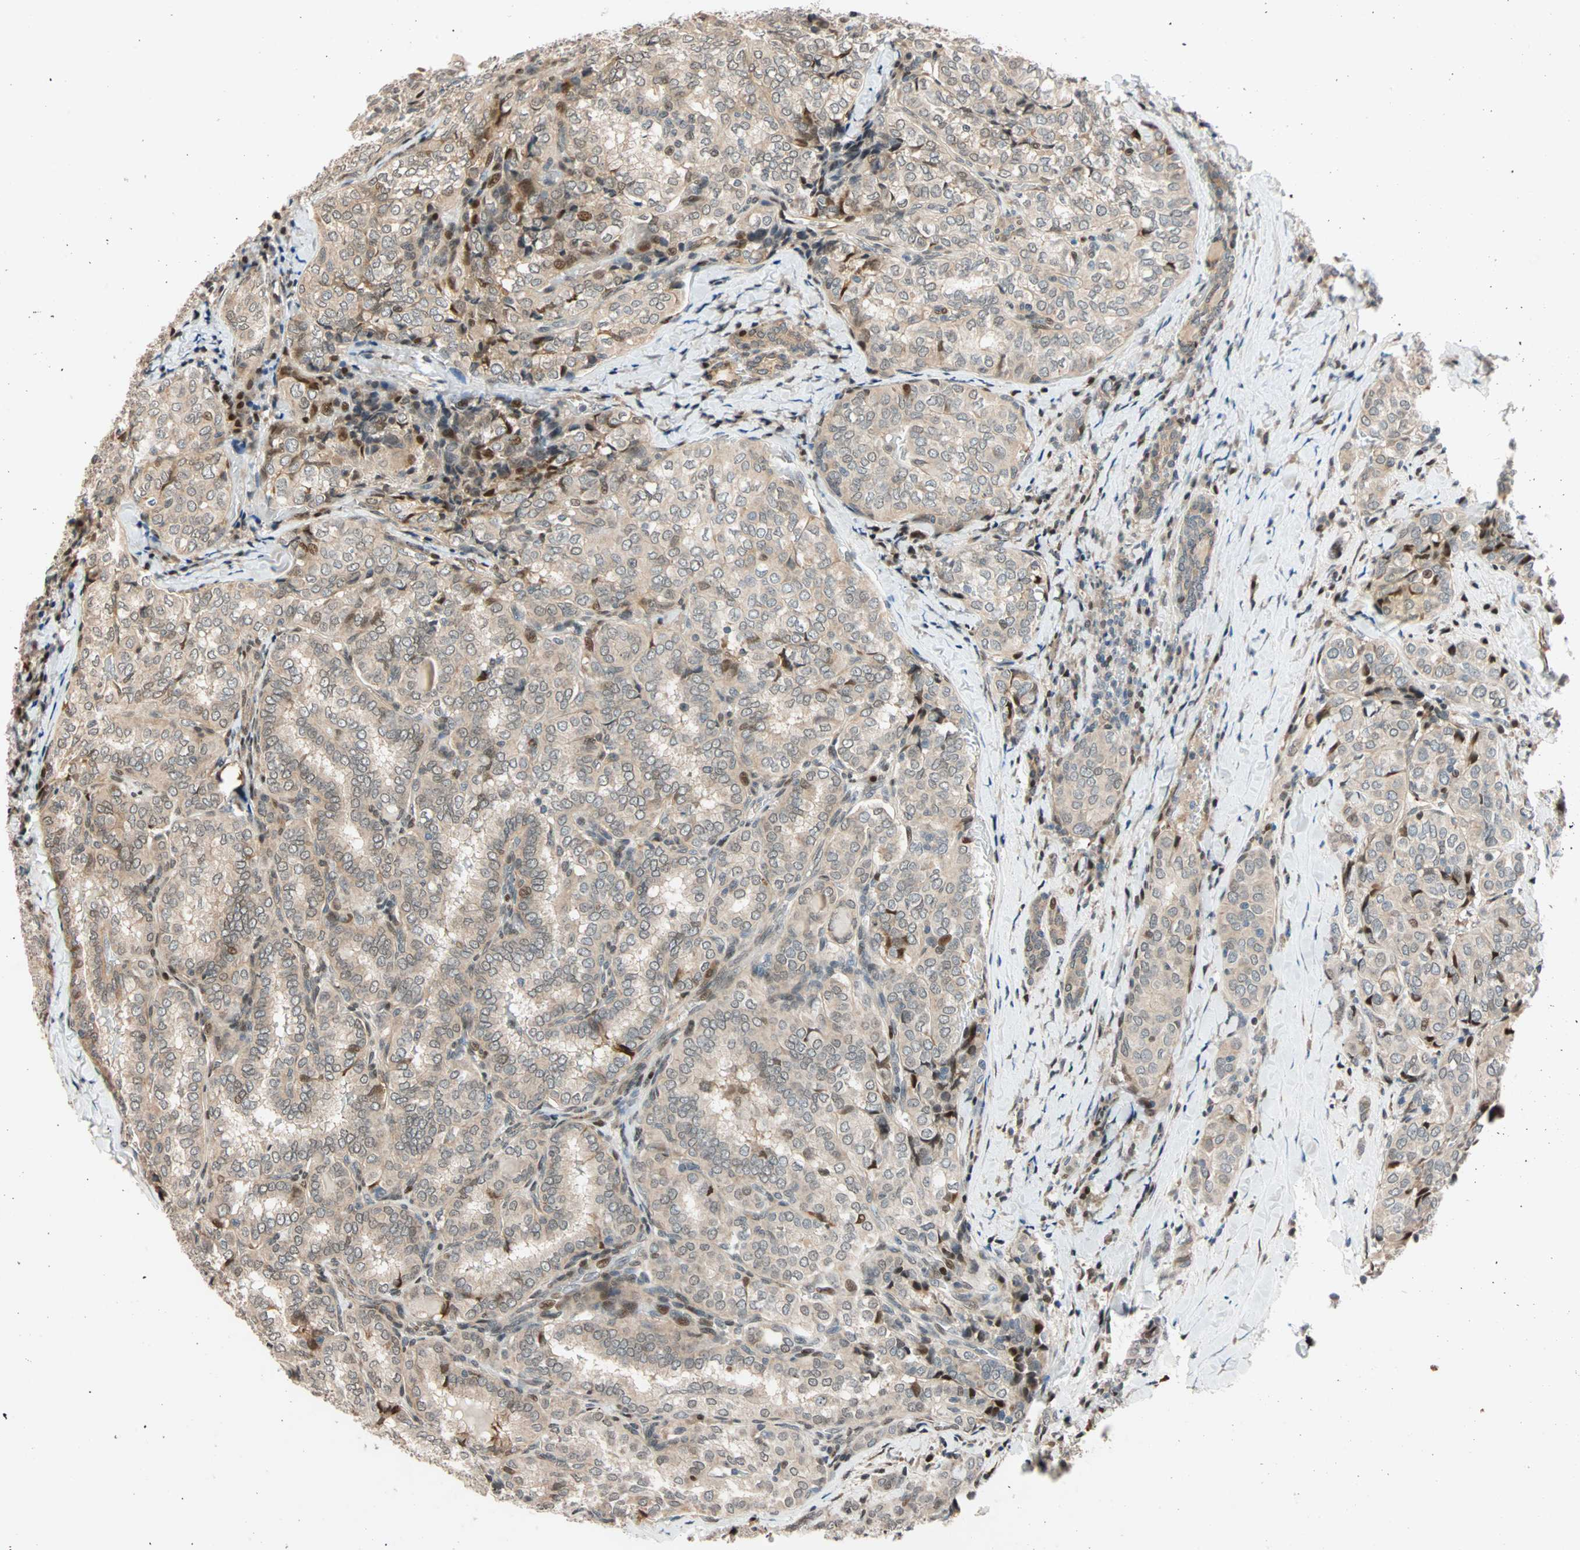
{"staining": {"intensity": "weak", "quantity": ">75%", "location": "cytoplasmic/membranous"}, "tissue": "thyroid cancer", "cell_type": "Tumor cells", "image_type": "cancer", "snomed": [{"axis": "morphology", "description": "Normal tissue, NOS"}, {"axis": "morphology", "description": "Papillary adenocarcinoma, NOS"}, {"axis": "topography", "description": "Thyroid gland"}], "caption": "Immunohistochemistry micrograph of thyroid cancer stained for a protein (brown), which exhibits low levels of weak cytoplasmic/membranous positivity in approximately >75% of tumor cells.", "gene": "HECW1", "patient": {"sex": "female", "age": 30}}